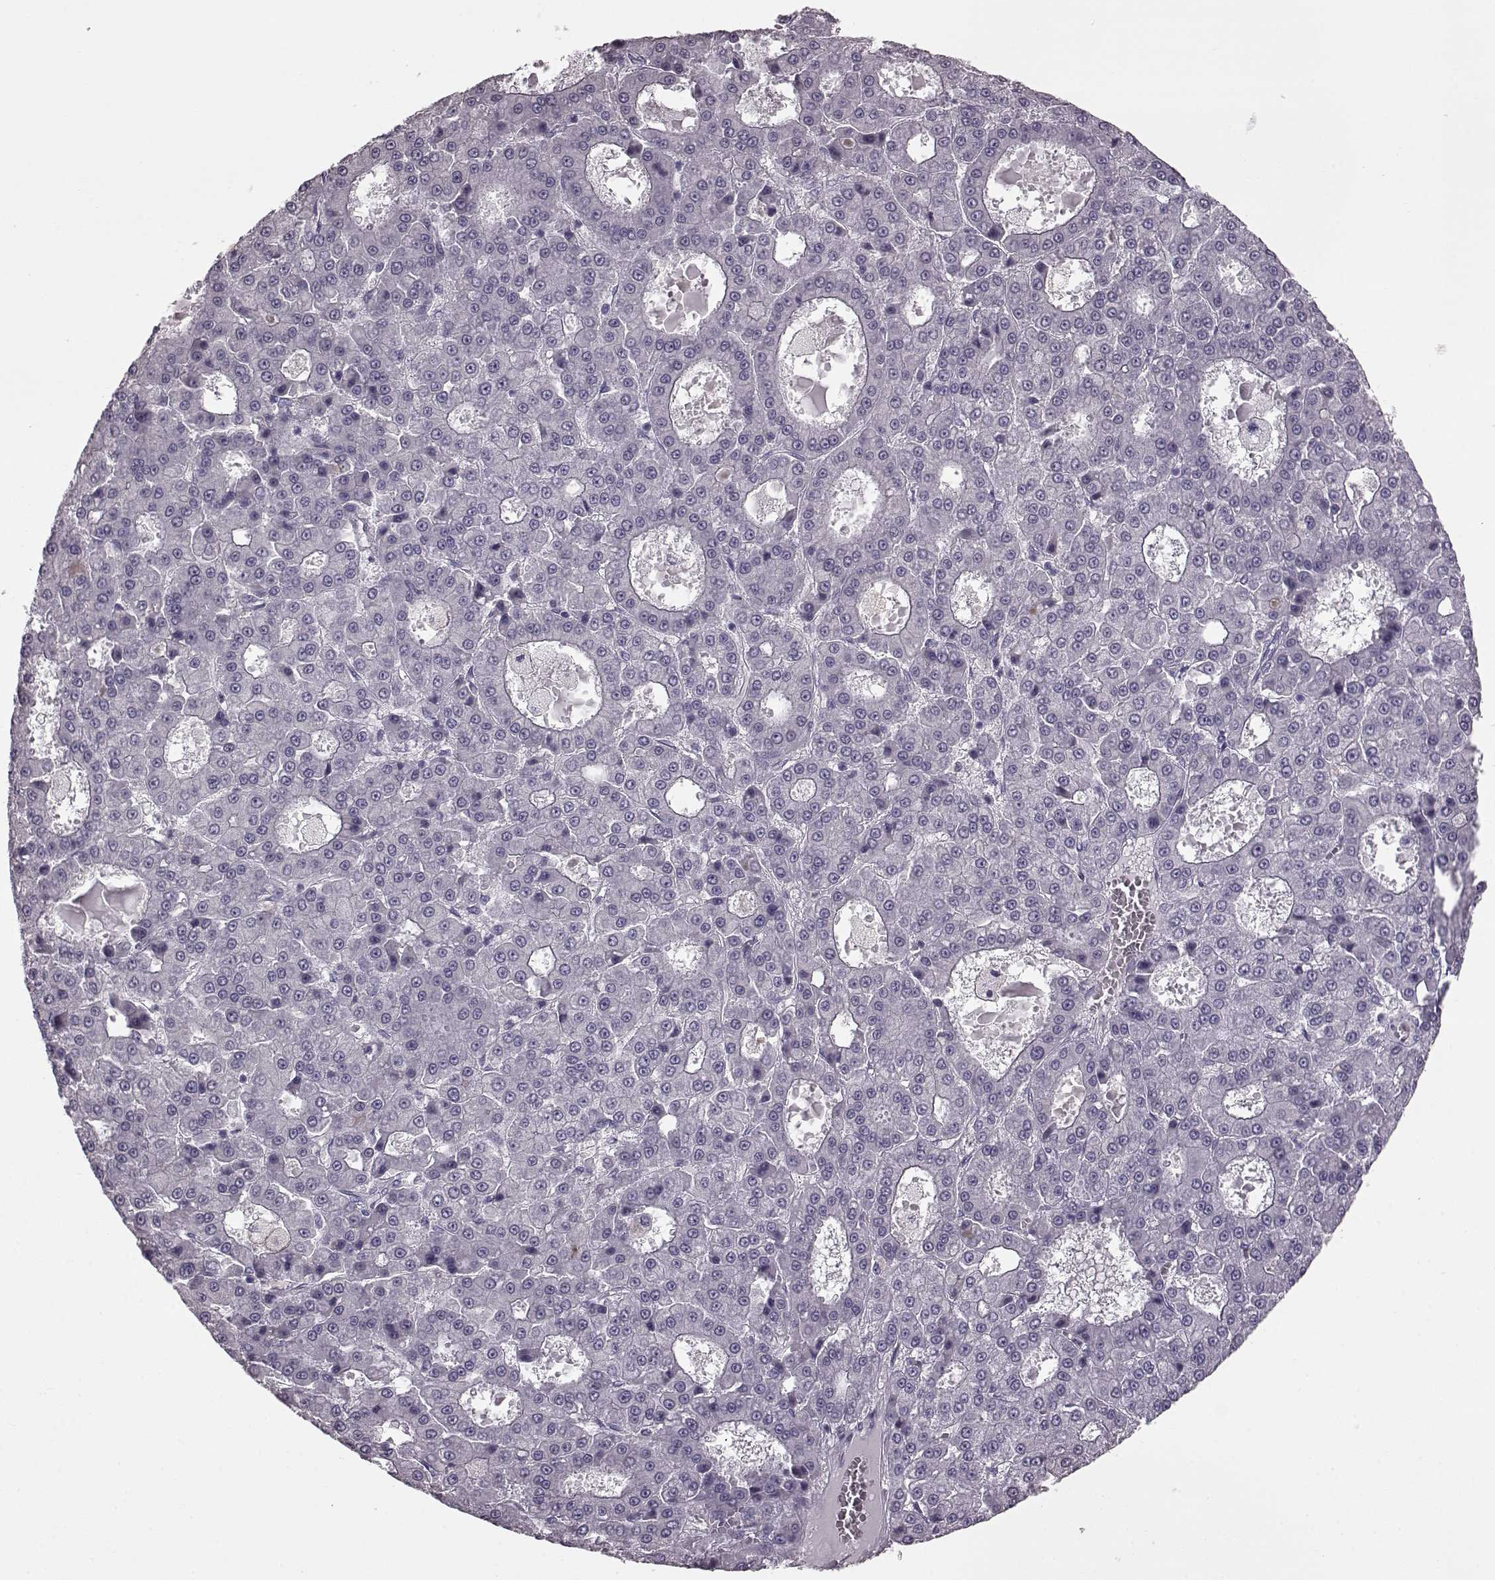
{"staining": {"intensity": "negative", "quantity": "none", "location": "none"}, "tissue": "liver cancer", "cell_type": "Tumor cells", "image_type": "cancer", "snomed": [{"axis": "morphology", "description": "Carcinoma, Hepatocellular, NOS"}, {"axis": "topography", "description": "Liver"}], "caption": "Tumor cells are negative for brown protein staining in liver cancer (hepatocellular carcinoma).", "gene": "CRYBA2", "patient": {"sex": "male", "age": 70}}